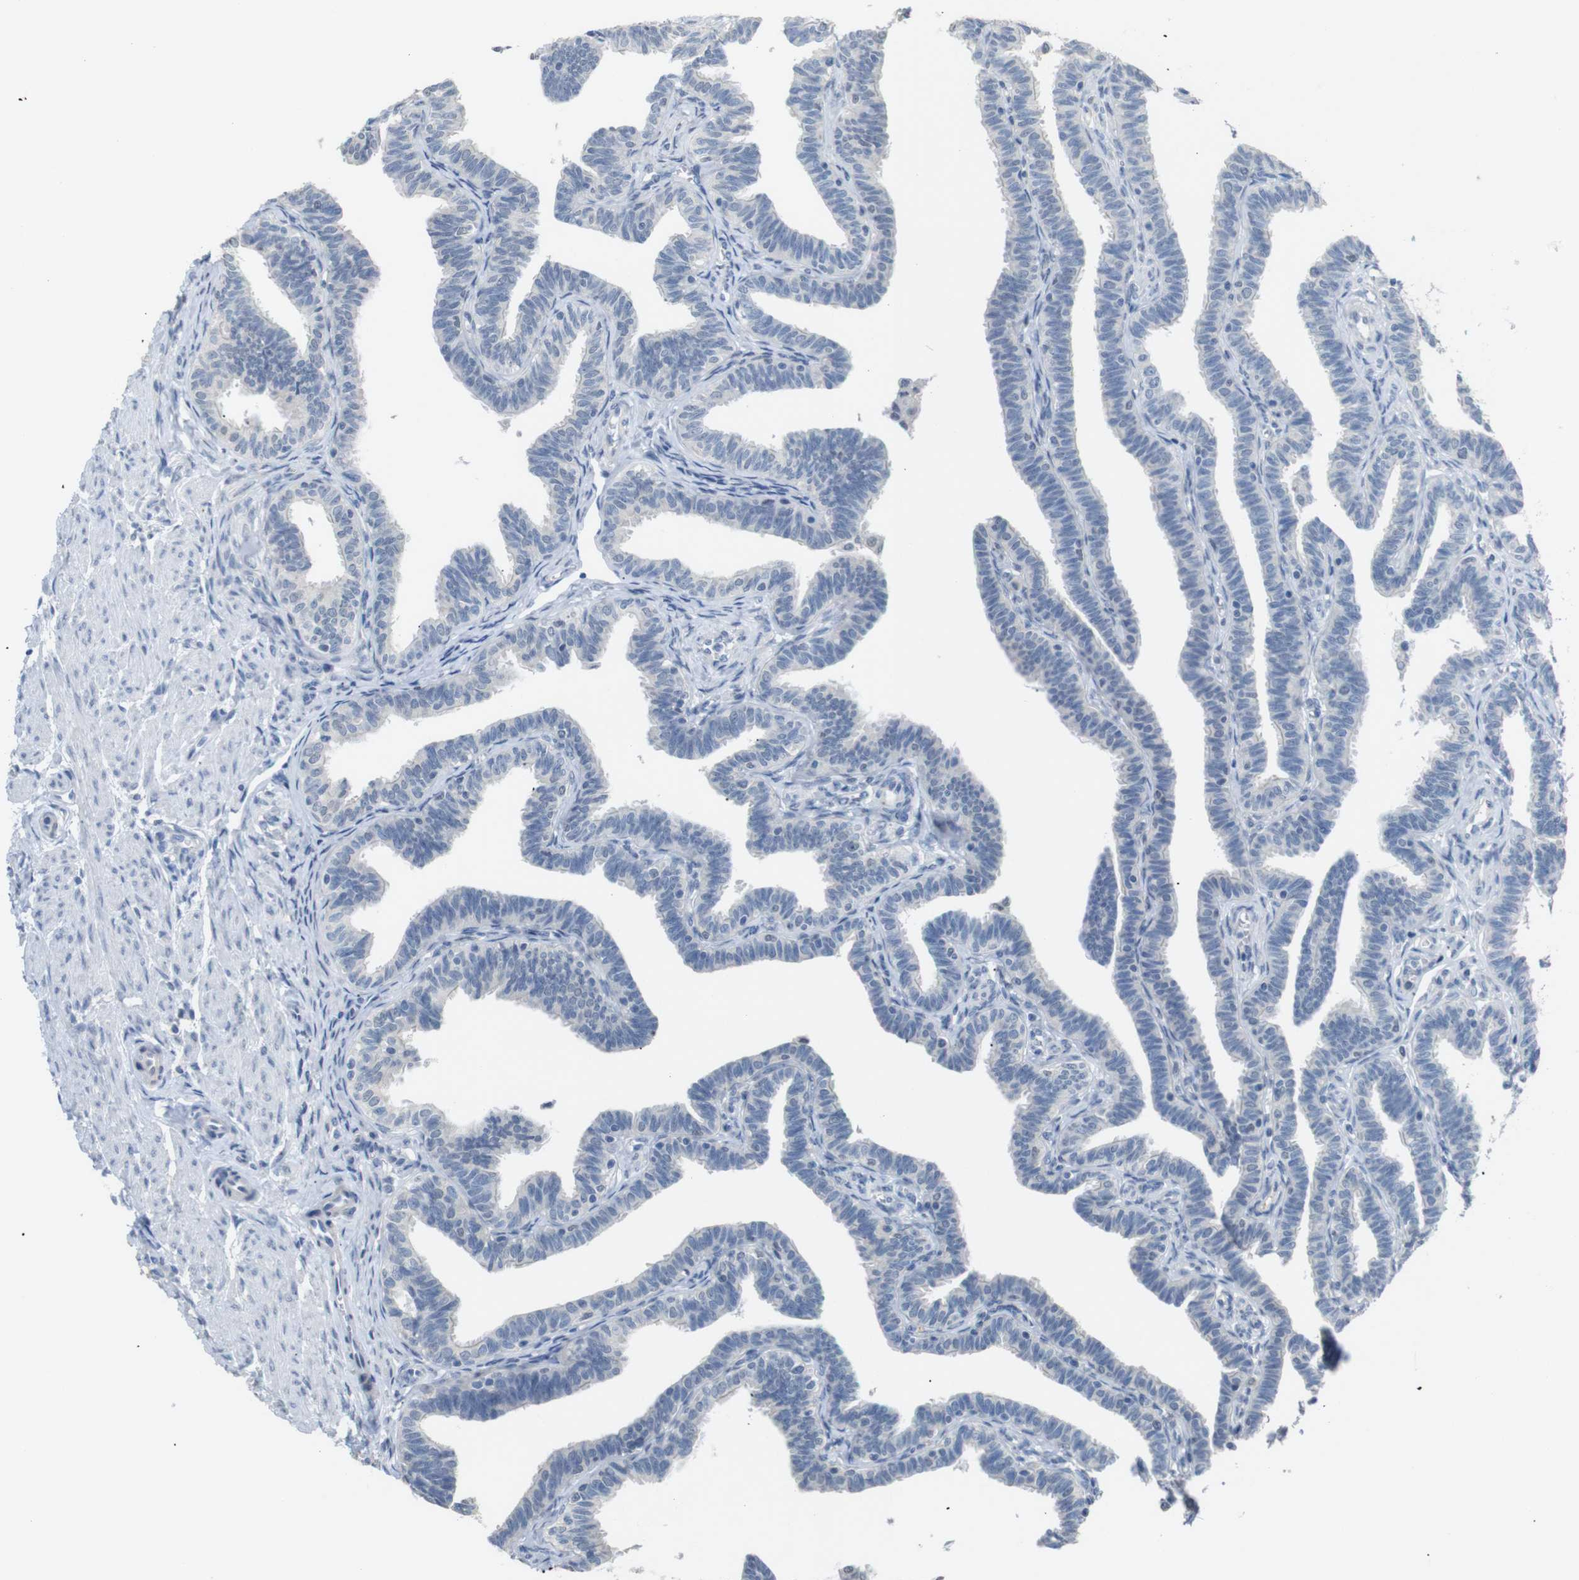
{"staining": {"intensity": "negative", "quantity": "none", "location": "none"}, "tissue": "fallopian tube", "cell_type": "Glandular cells", "image_type": "normal", "snomed": [{"axis": "morphology", "description": "Normal tissue, NOS"}, {"axis": "topography", "description": "Fallopian tube"}, {"axis": "topography", "description": "Ovary"}], "caption": "A high-resolution histopathology image shows immunohistochemistry staining of unremarkable fallopian tube, which reveals no significant positivity in glandular cells.", "gene": "CHRM5", "patient": {"sex": "female", "age": 23}}